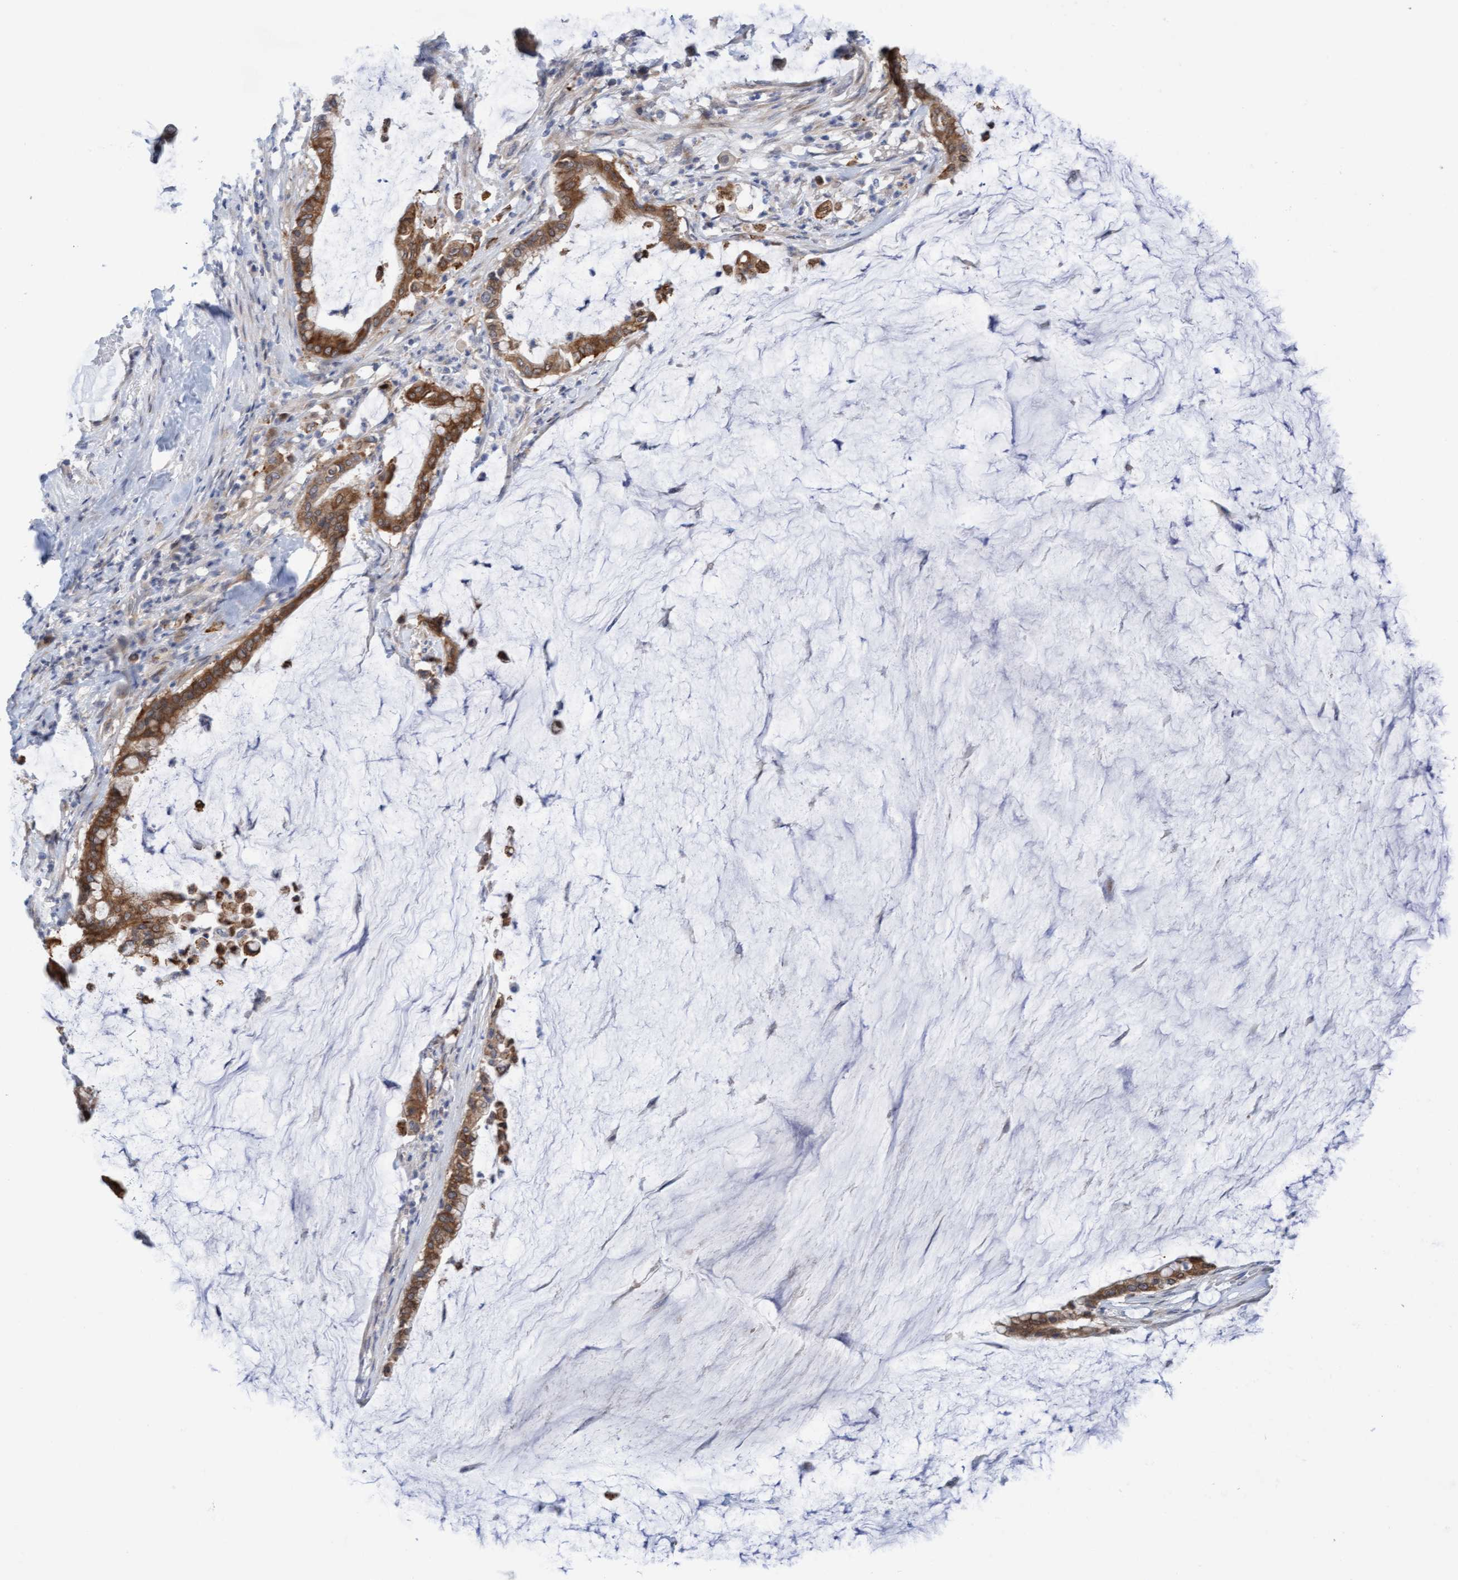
{"staining": {"intensity": "moderate", "quantity": ">75%", "location": "cytoplasmic/membranous"}, "tissue": "pancreatic cancer", "cell_type": "Tumor cells", "image_type": "cancer", "snomed": [{"axis": "morphology", "description": "Adenocarcinoma, NOS"}, {"axis": "topography", "description": "Pancreas"}], "caption": "A medium amount of moderate cytoplasmic/membranous staining is present in approximately >75% of tumor cells in pancreatic adenocarcinoma tissue.", "gene": "AMZ2", "patient": {"sex": "male", "age": 41}}